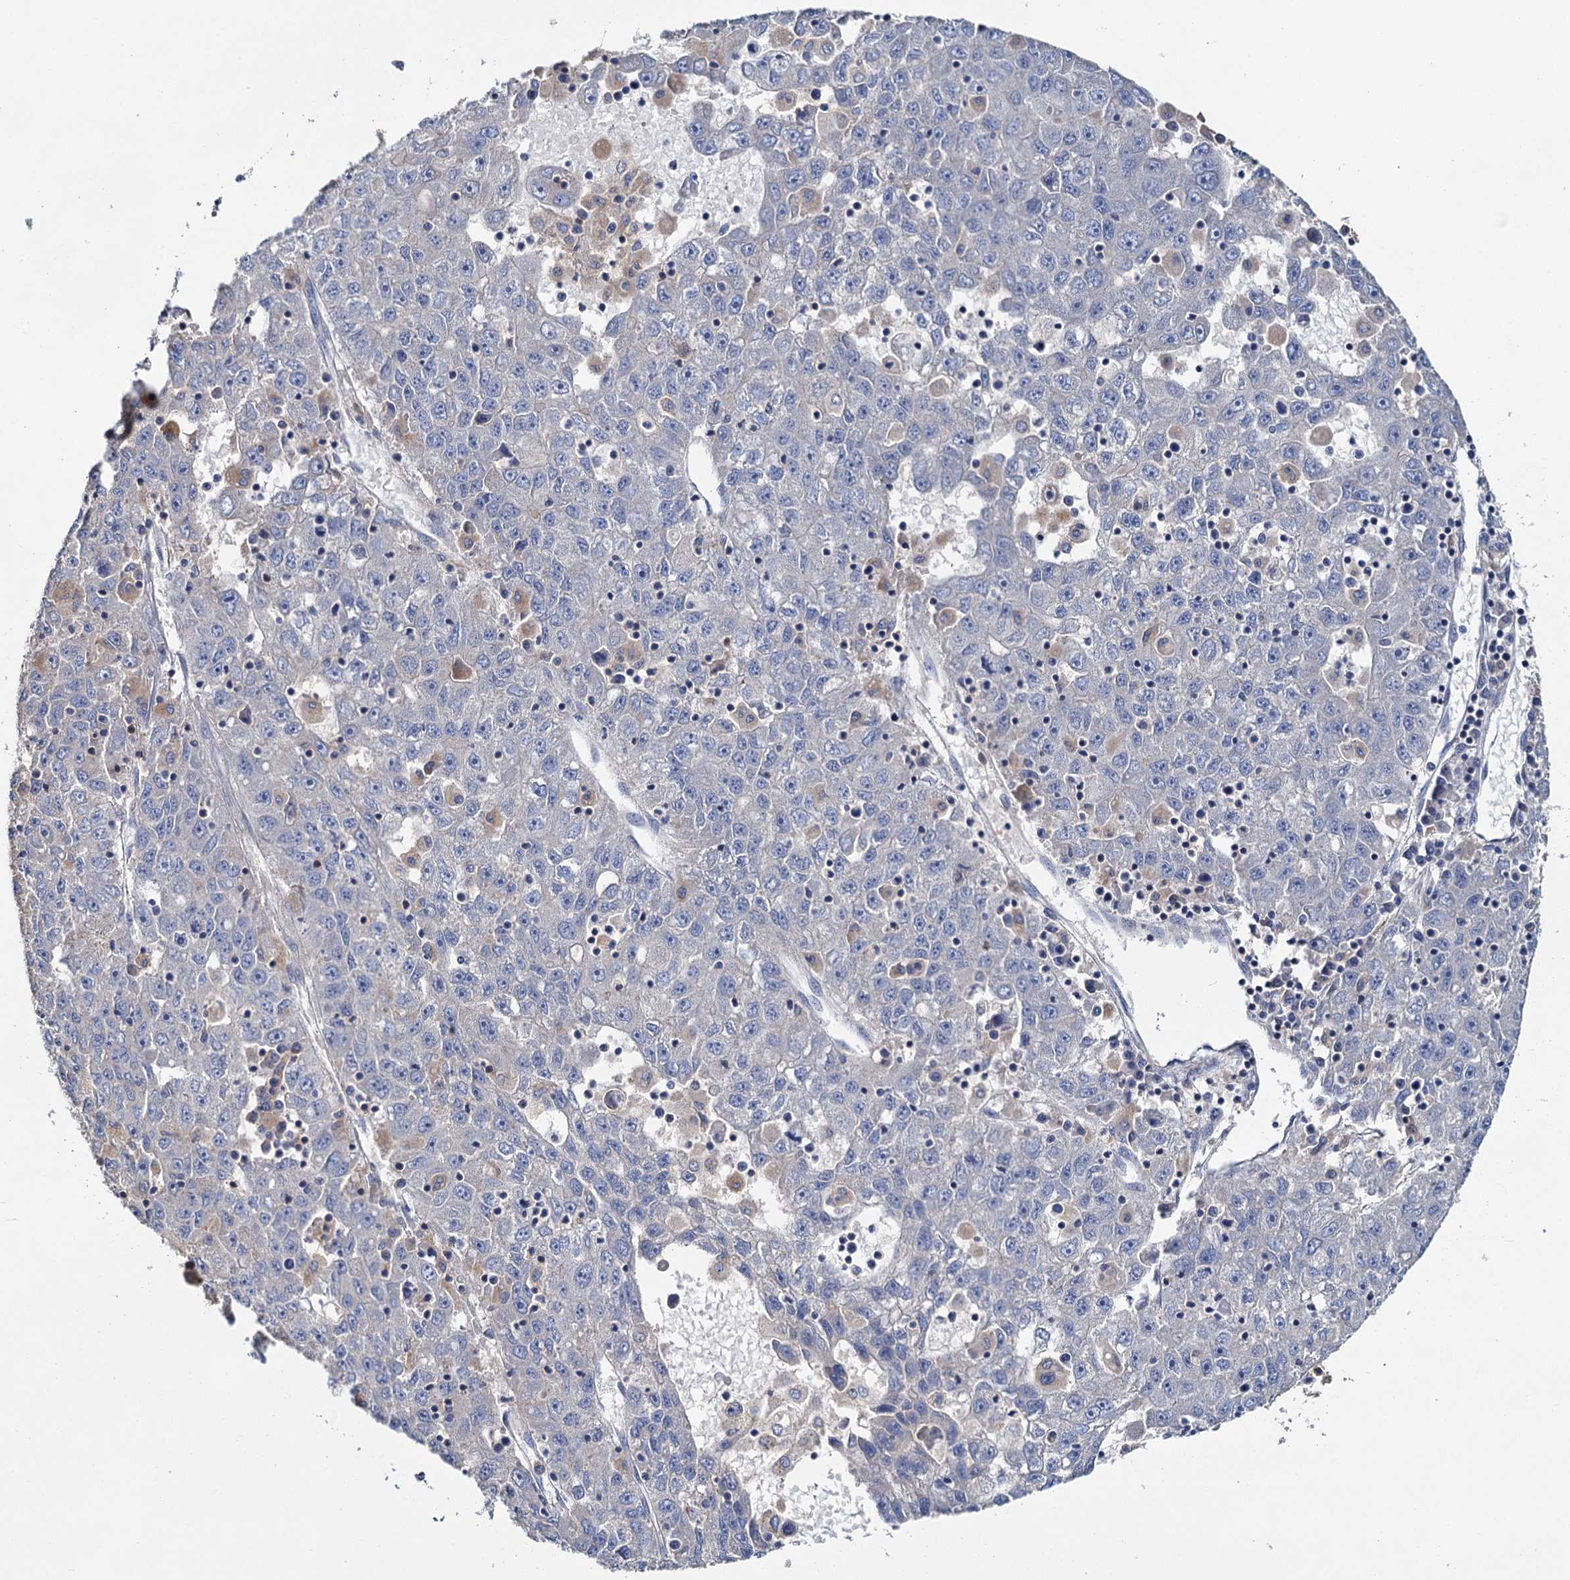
{"staining": {"intensity": "negative", "quantity": "none", "location": "none"}, "tissue": "liver cancer", "cell_type": "Tumor cells", "image_type": "cancer", "snomed": [{"axis": "morphology", "description": "Carcinoma, Hepatocellular, NOS"}, {"axis": "topography", "description": "Liver"}], "caption": "The image reveals no staining of tumor cells in liver cancer.", "gene": "FGFR2", "patient": {"sex": "male", "age": 49}}